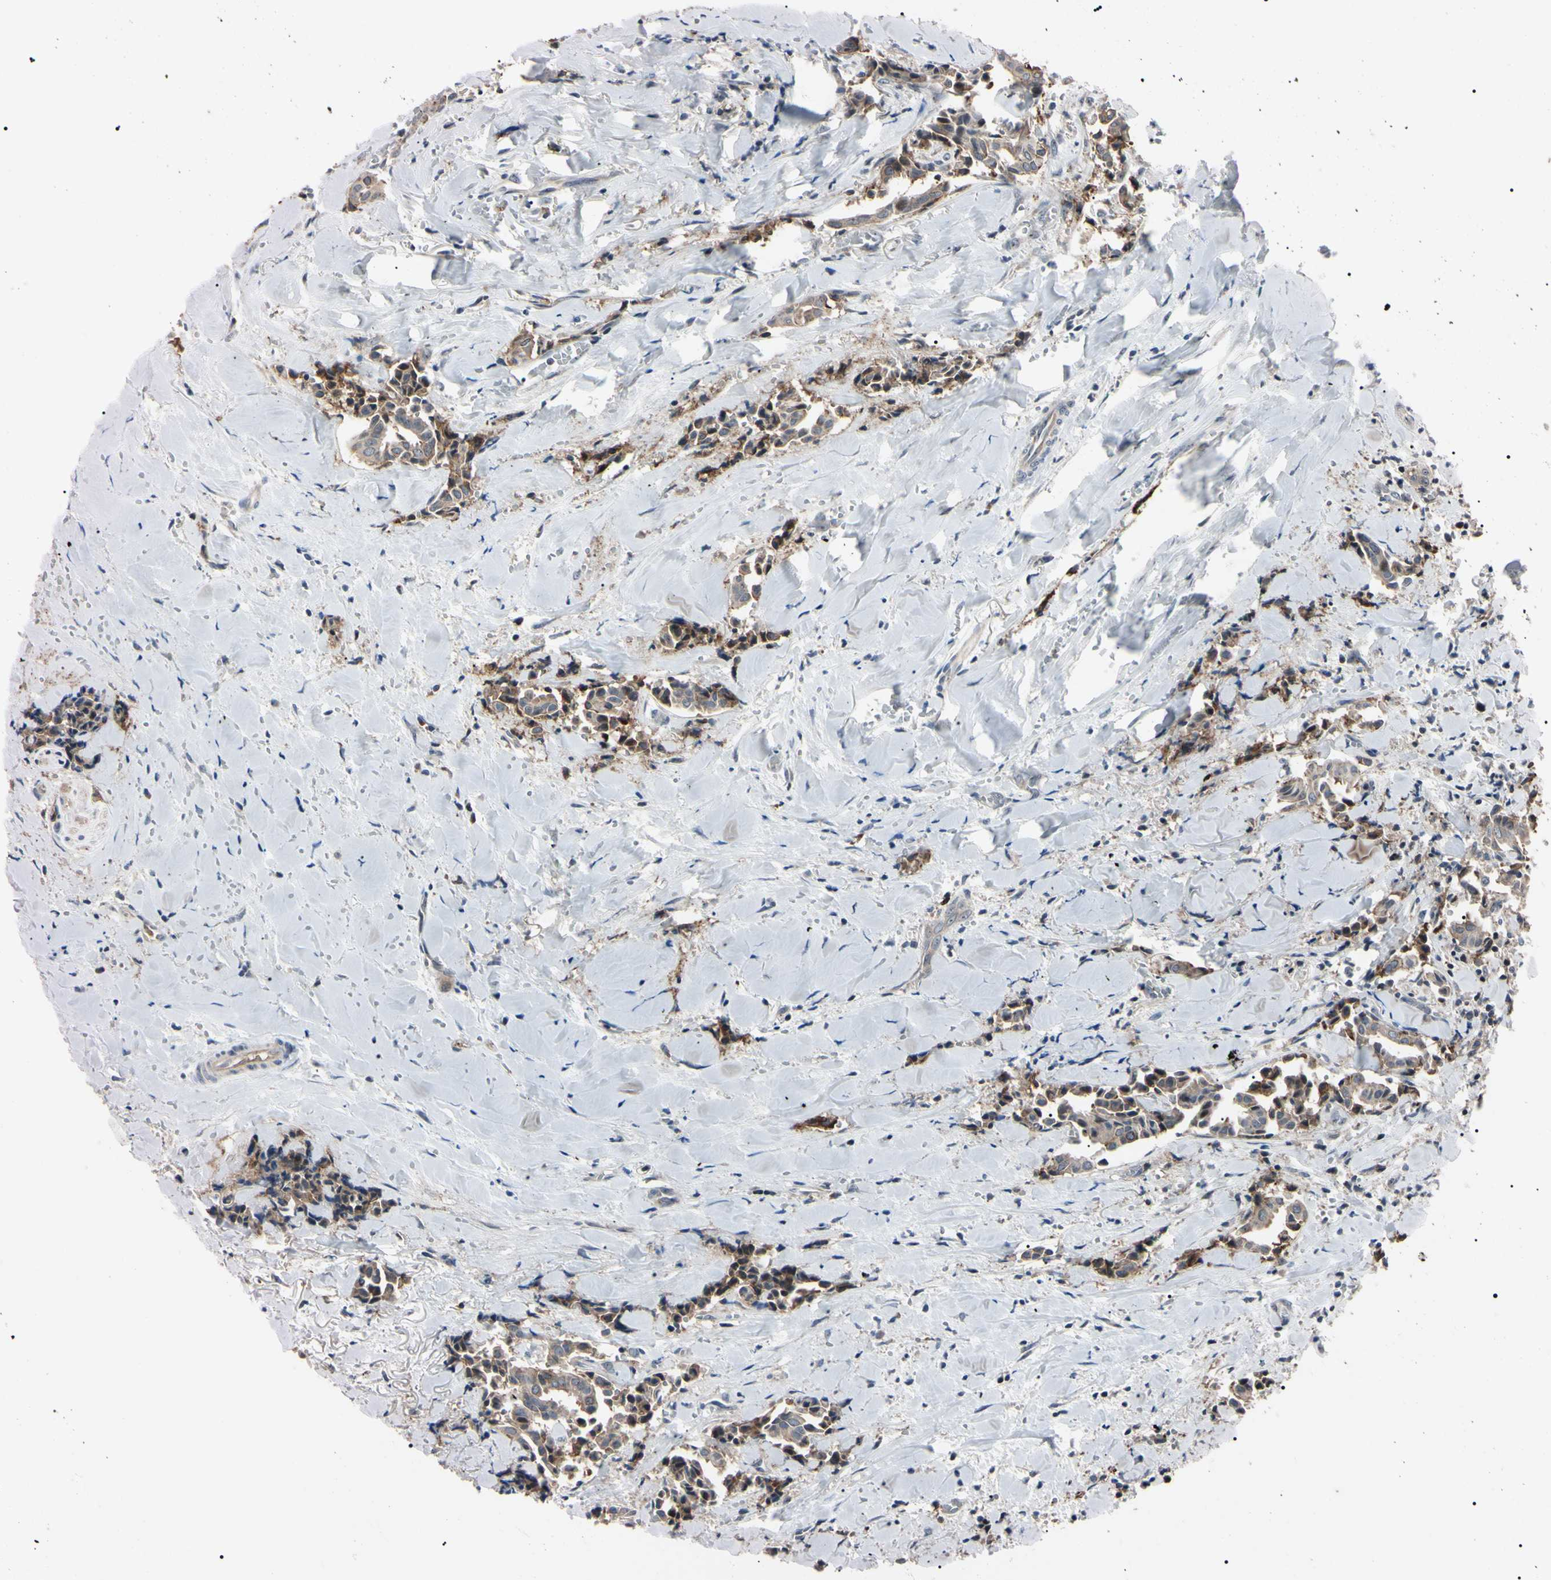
{"staining": {"intensity": "weak", "quantity": ">75%", "location": "cytoplasmic/membranous,nuclear"}, "tissue": "head and neck cancer", "cell_type": "Tumor cells", "image_type": "cancer", "snomed": [{"axis": "morphology", "description": "Adenocarcinoma, NOS"}, {"axis": "topography", "description": "Salivary gland"}, {"axis": "topography", "description": "Head-Neck"}], "caption": "DAB (3,3'-diaminobenzidine) immunohistochemical staining of head and neck cancer (adenocarcinoma) shows weak cytoplasmic/membranous and nuclear protein staining in about >75% of tumor cells. (Stains: DAB (3,3'-diaminobenzidine) in brown, nuclei in blue, Microscopy: brightfield microscopy at high magnification).", "gene": "TRAF5", "patient": {"sex": "female", "age": 59}}